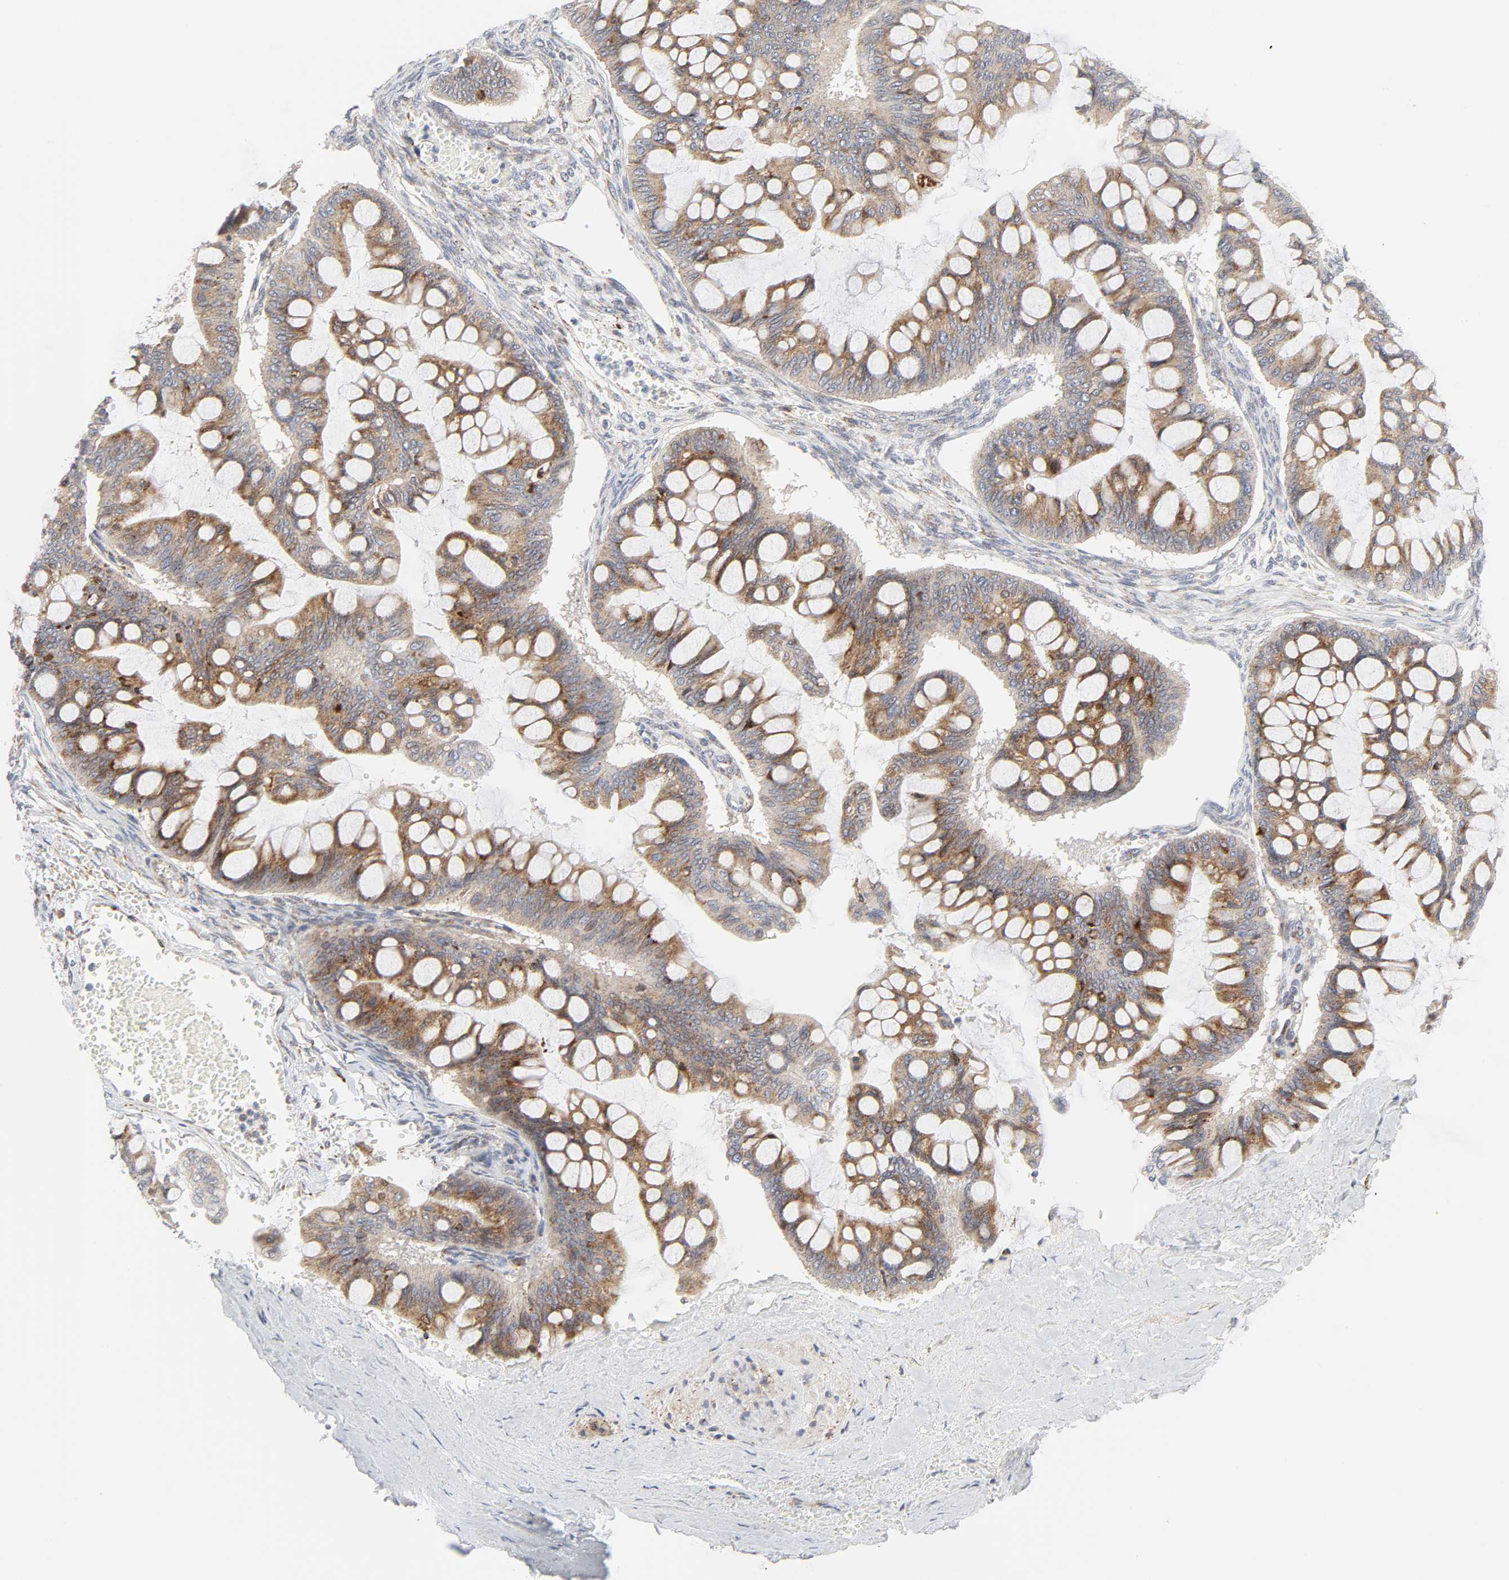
{"staining": {"intensity": "moderate", "quantity": ">75%", "location": "cytoplasmic/membranous"}, "tissue": "ovarian cancer", "cell_type": "Tumor cells", "image_type": "cancer", "snomed": [{"axis": "morphology", "description": "Cystadenocarcinoma, mucinous, NOS"}, {"axis": "topography", "description": "Ovary"}], "caption": "DAB immunohistochemical staining of ovarian cancer (mucinous cystadenocarcinoma) shows moderate cytoplasmic/membranous protein expression in approximately >75% of tumor cells.", "gene": "LRP6", "patient": {"sex": "female", "age": 73}}